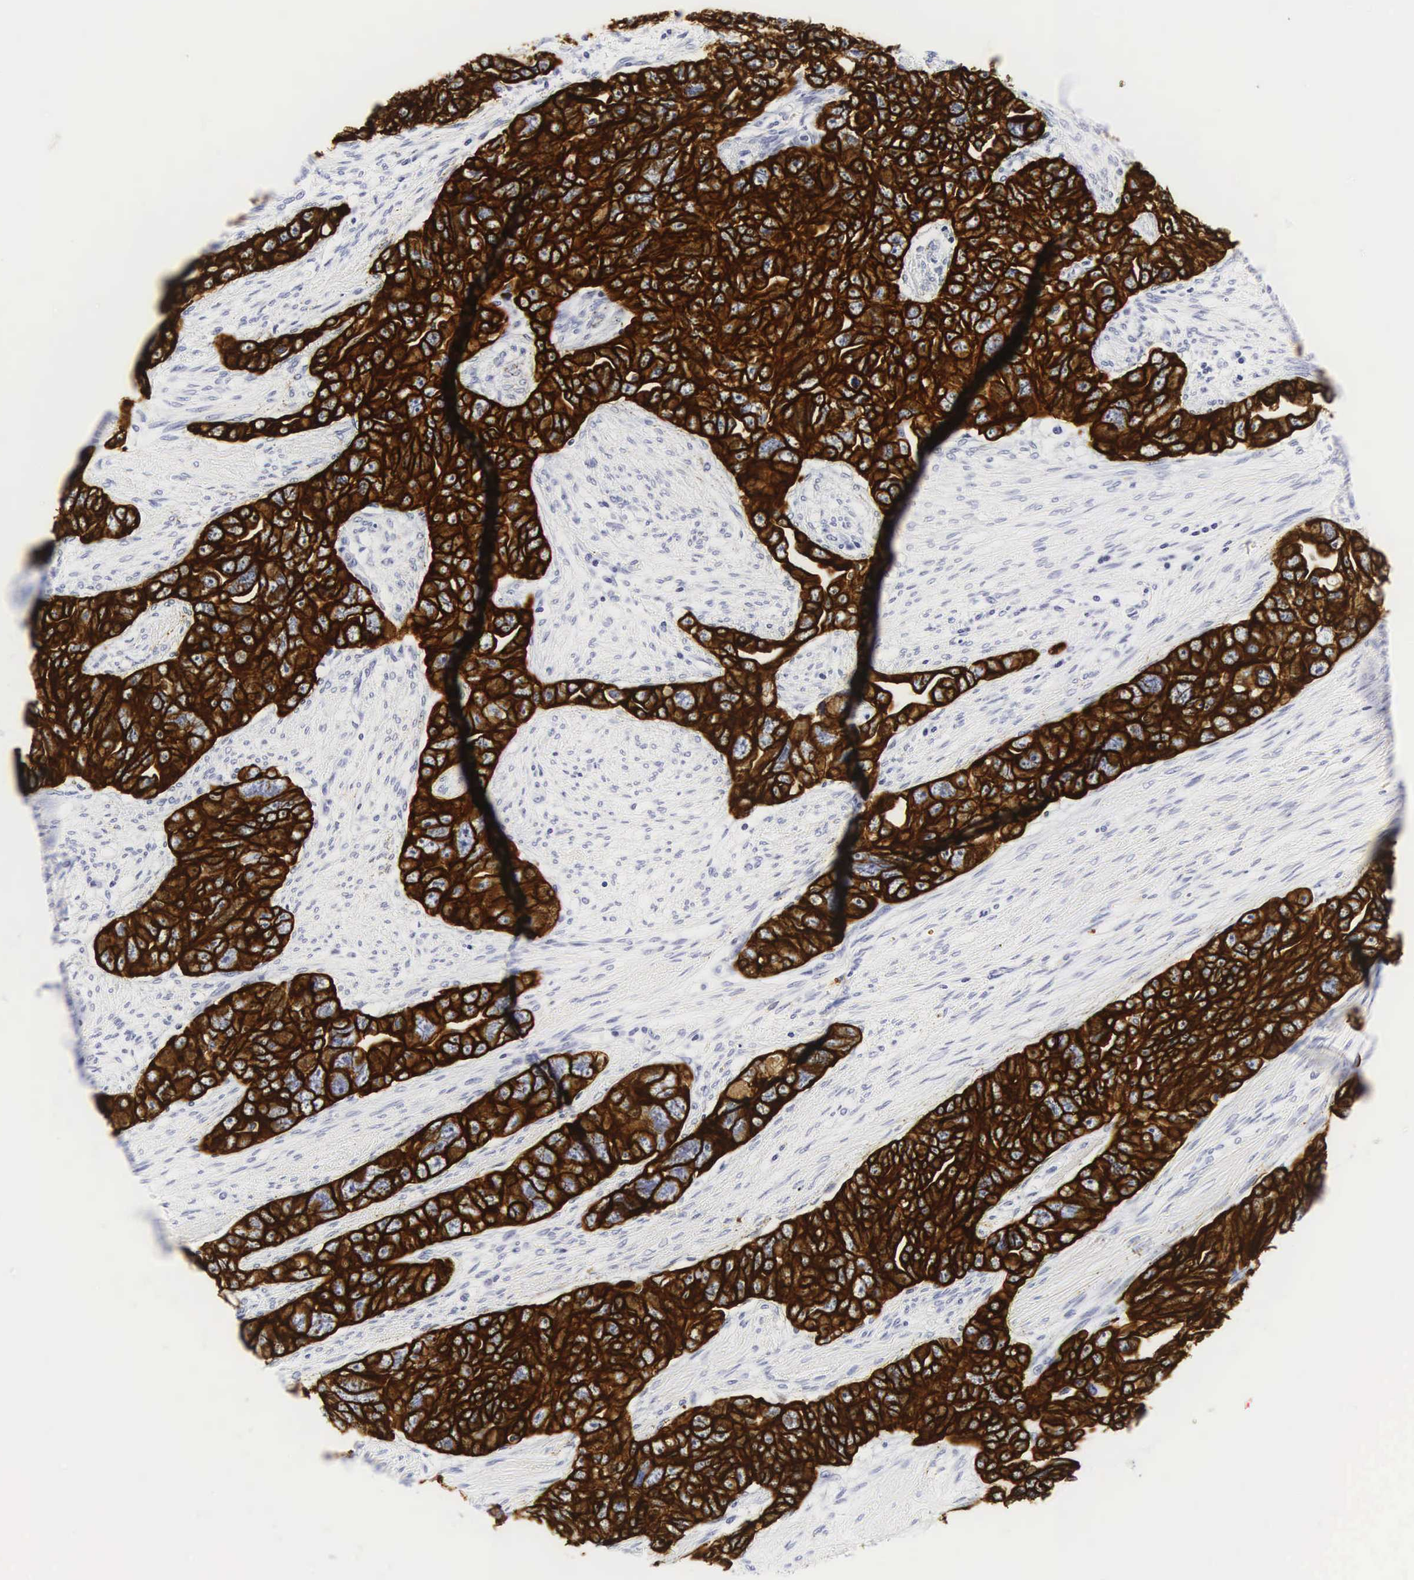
{"staining": {"intensity": "strong", "quantity": ">75%", "location": "cytoplasmic/membranous"}, "tissue": "ovarian cancer", "cell_type": "Tumor cells", "image_type": "cancer", "snomed": [{"axis": "morphology", "description": "Cystadenocarcinoma, serous, NOS"}, {"axis": "topography", "description": "Ovary"}], "caption": "Serous cystadenocarcinoma (ovarian) was stained to show a protein in brown. There is high levels of strong cytoplasmic/membranous staining in about >75% of tumor cells. The staining was performed using DAB, with brown indicating positive protein expression. Nuclei are stained blue with hematoxylin.", "gene": "KRT18", "patient": {"sex": "female", "age": 63}}